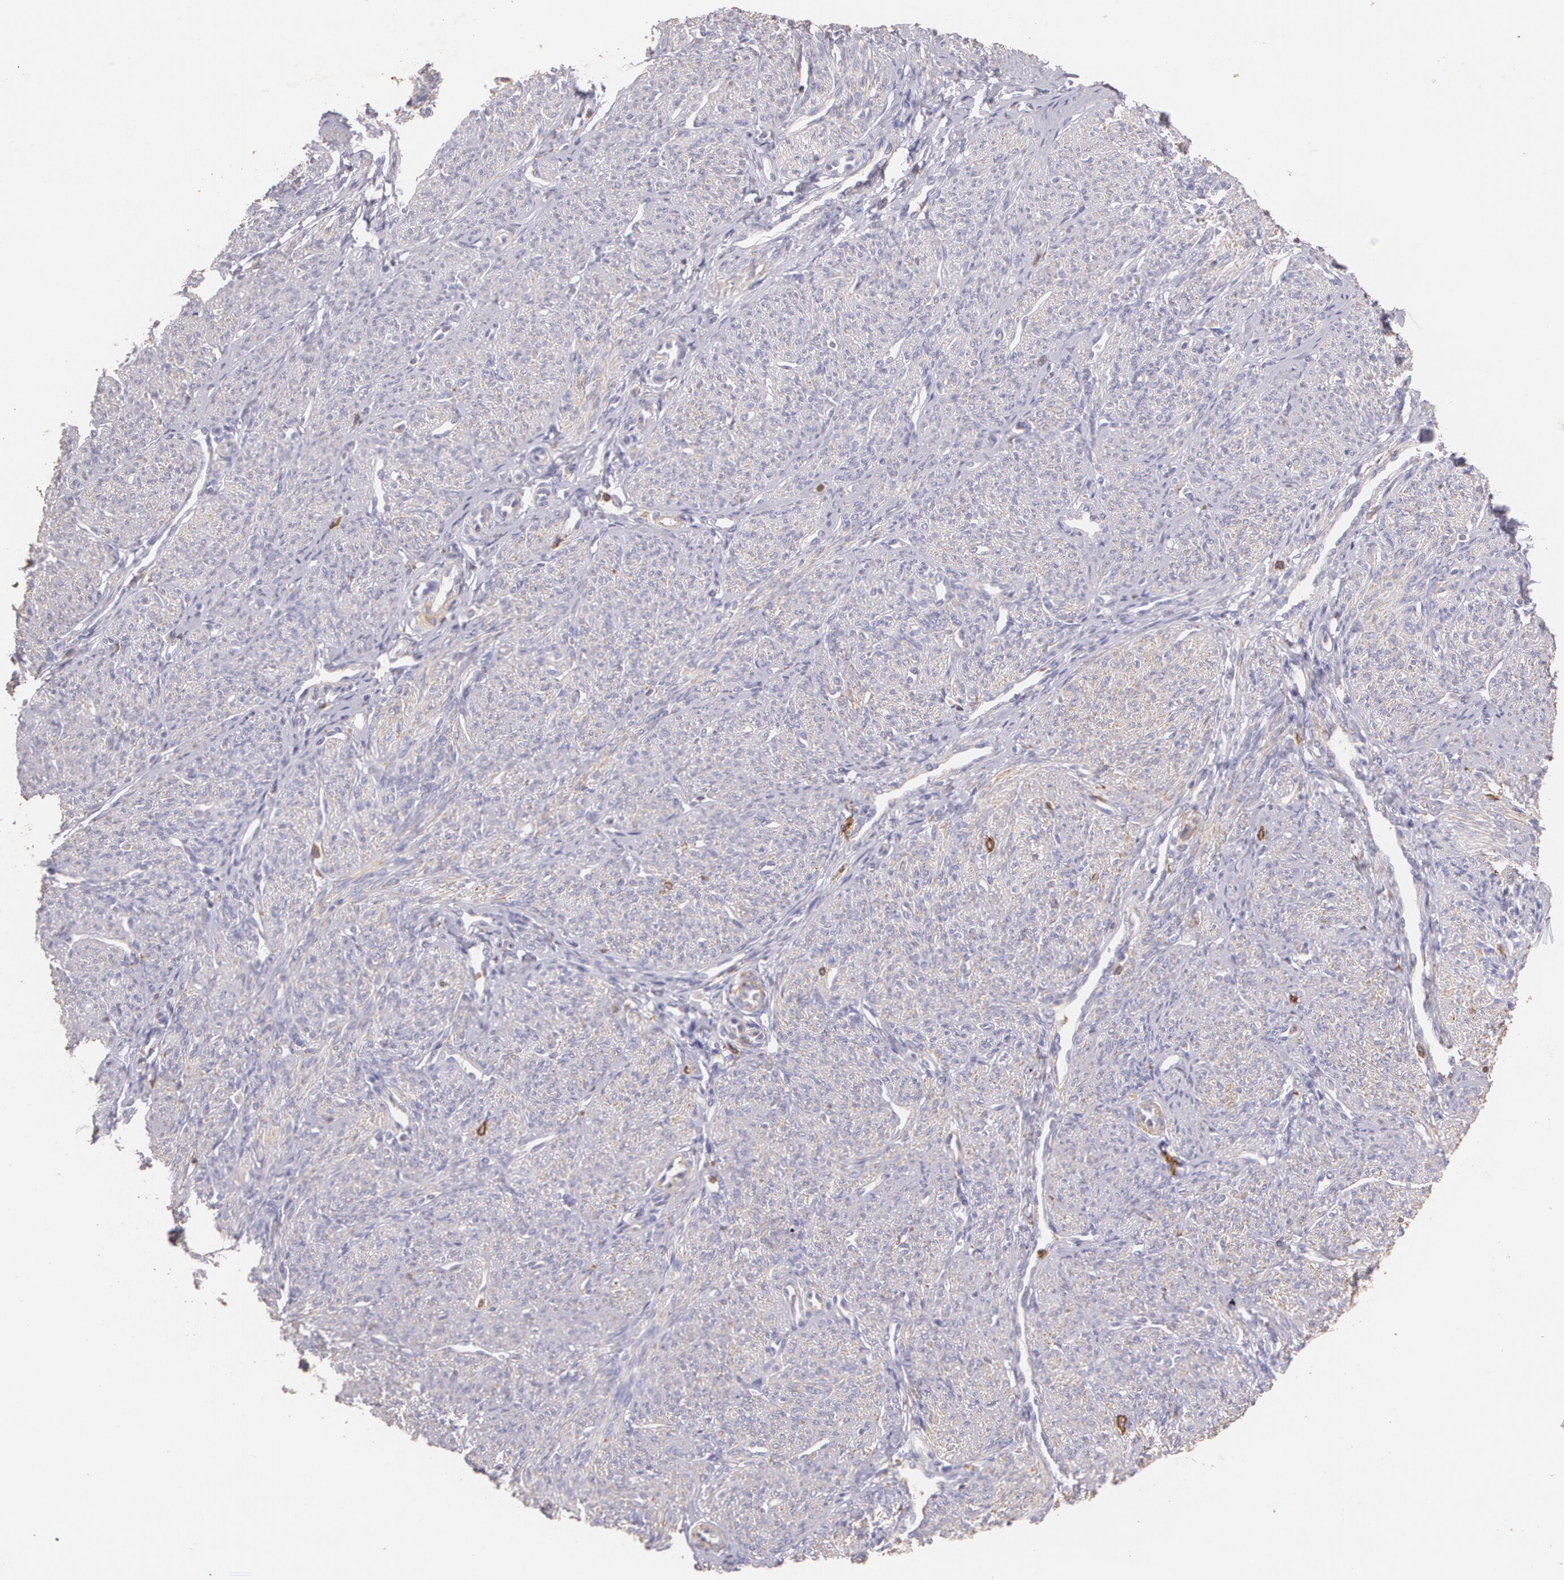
{"staining": {"intensity": "weak", "quantity": "25%-75%", "location": "cytoplasmic/membranous"}, "tissue": "smooth muscle", "cell_type": "Smooth muscle cells", "image_type": "normal", "snomed": [{"axis": "morphology", "description": "Normal tissue, NOS"}, {"axis": "topography", "description": "Cervix"}, {"axis": "topography", "description": "Endometrium"}], "caption": "A low amount of weak cytoplasmic/membranous expression is seen in about 25%-75% of smooth muscle cells in normal smooth muscle. The staining was performed using DAB (3,3'-diaminobenzidine), with brown indicating positive protein expression. Nuclei are stained blue with hematoxylin.", "gene": "TGFBR1", "patient": {"sex": "female", "age": 65}}